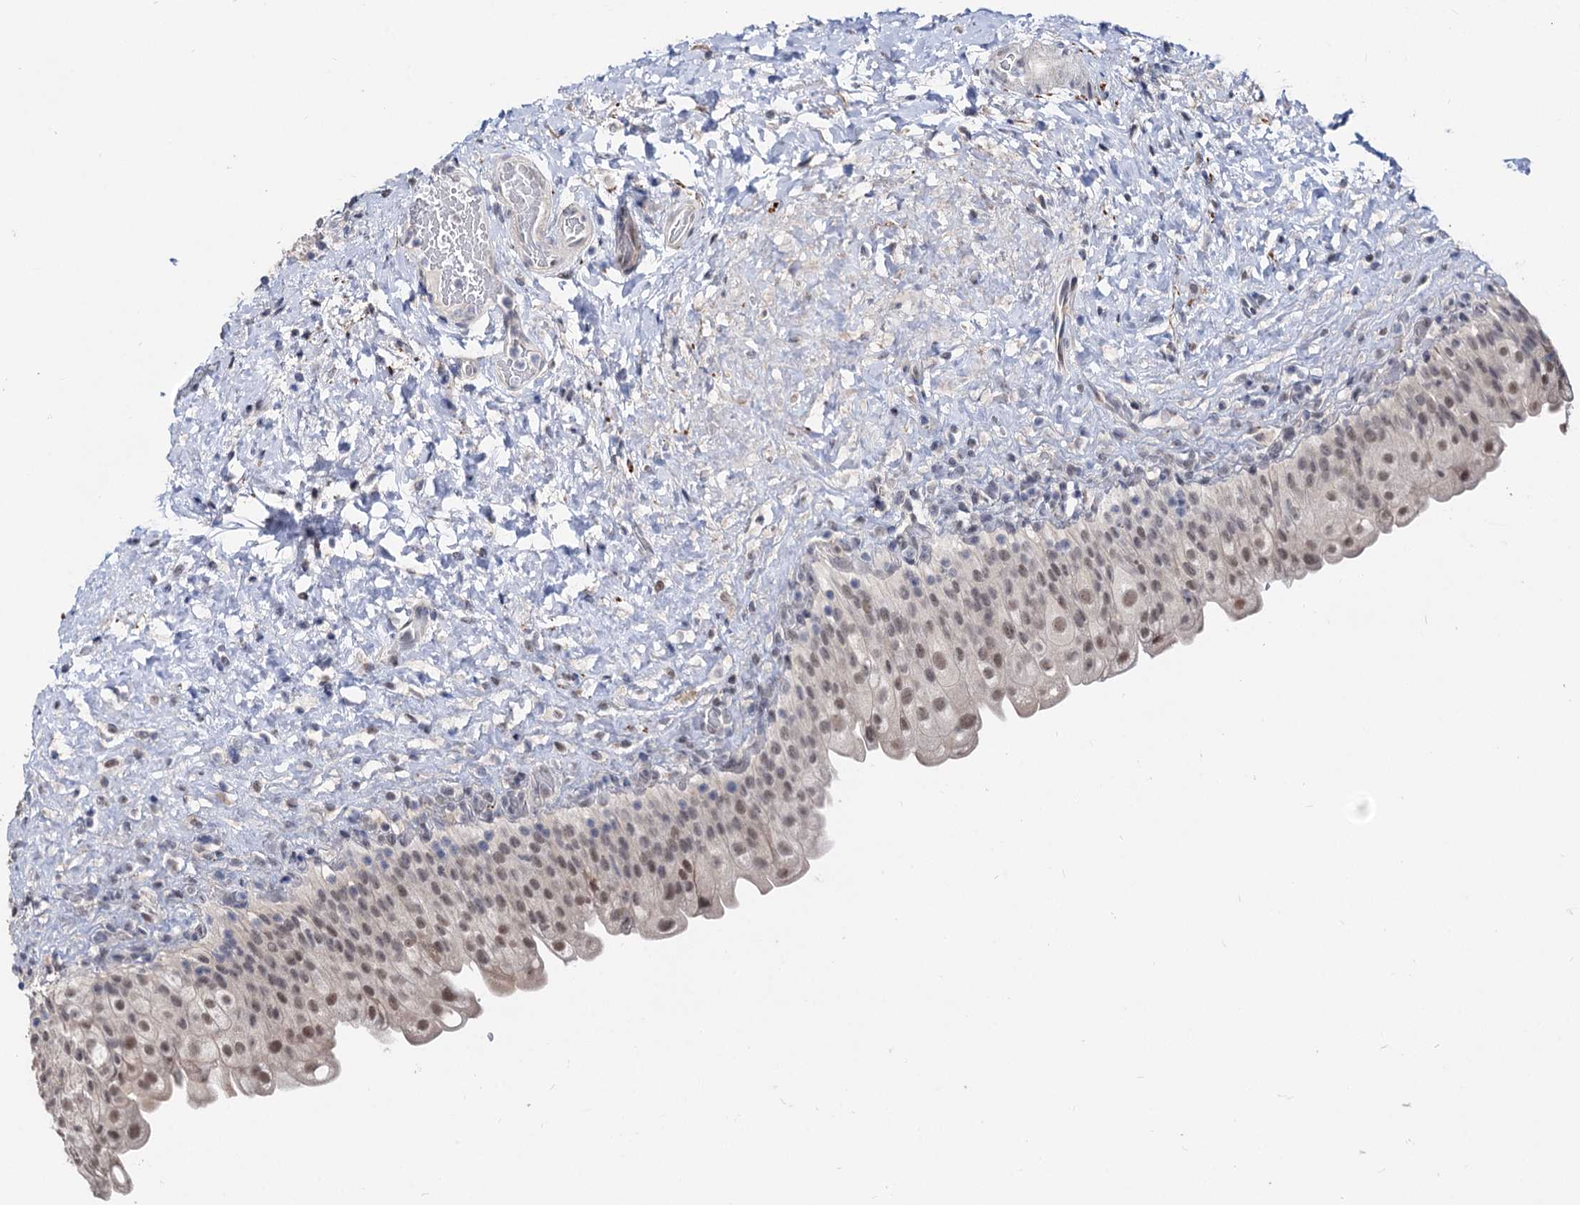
{"staining": {"intensity": "weak", "quantity": "25%-75%", "location": "nuclear"}, "tissue": "urinary bladder", "cell_type": "Urothelial cells", "image_type": "normal", "snomed": [{"axis": "morphology", "description": "Normal tissue, NOS"}, {"axis": "topography", "description": "Urinary bladder"}], "caption": "The photomicrograph displays immunohistochemical staining of unremarkable urinary bladder. There is weak nuclear positivity is identified in approximately 25%-75% of urothelial cells. The staining was performed using DAB (3,3'-diaminobenzidine) to visualize the protein expression in brown, while the nuclei were stained in blue with hematoxylin (Magnification: 20x).", "gene": "CAPRIN2", "patient": {"sex": "female", "age": 27}}